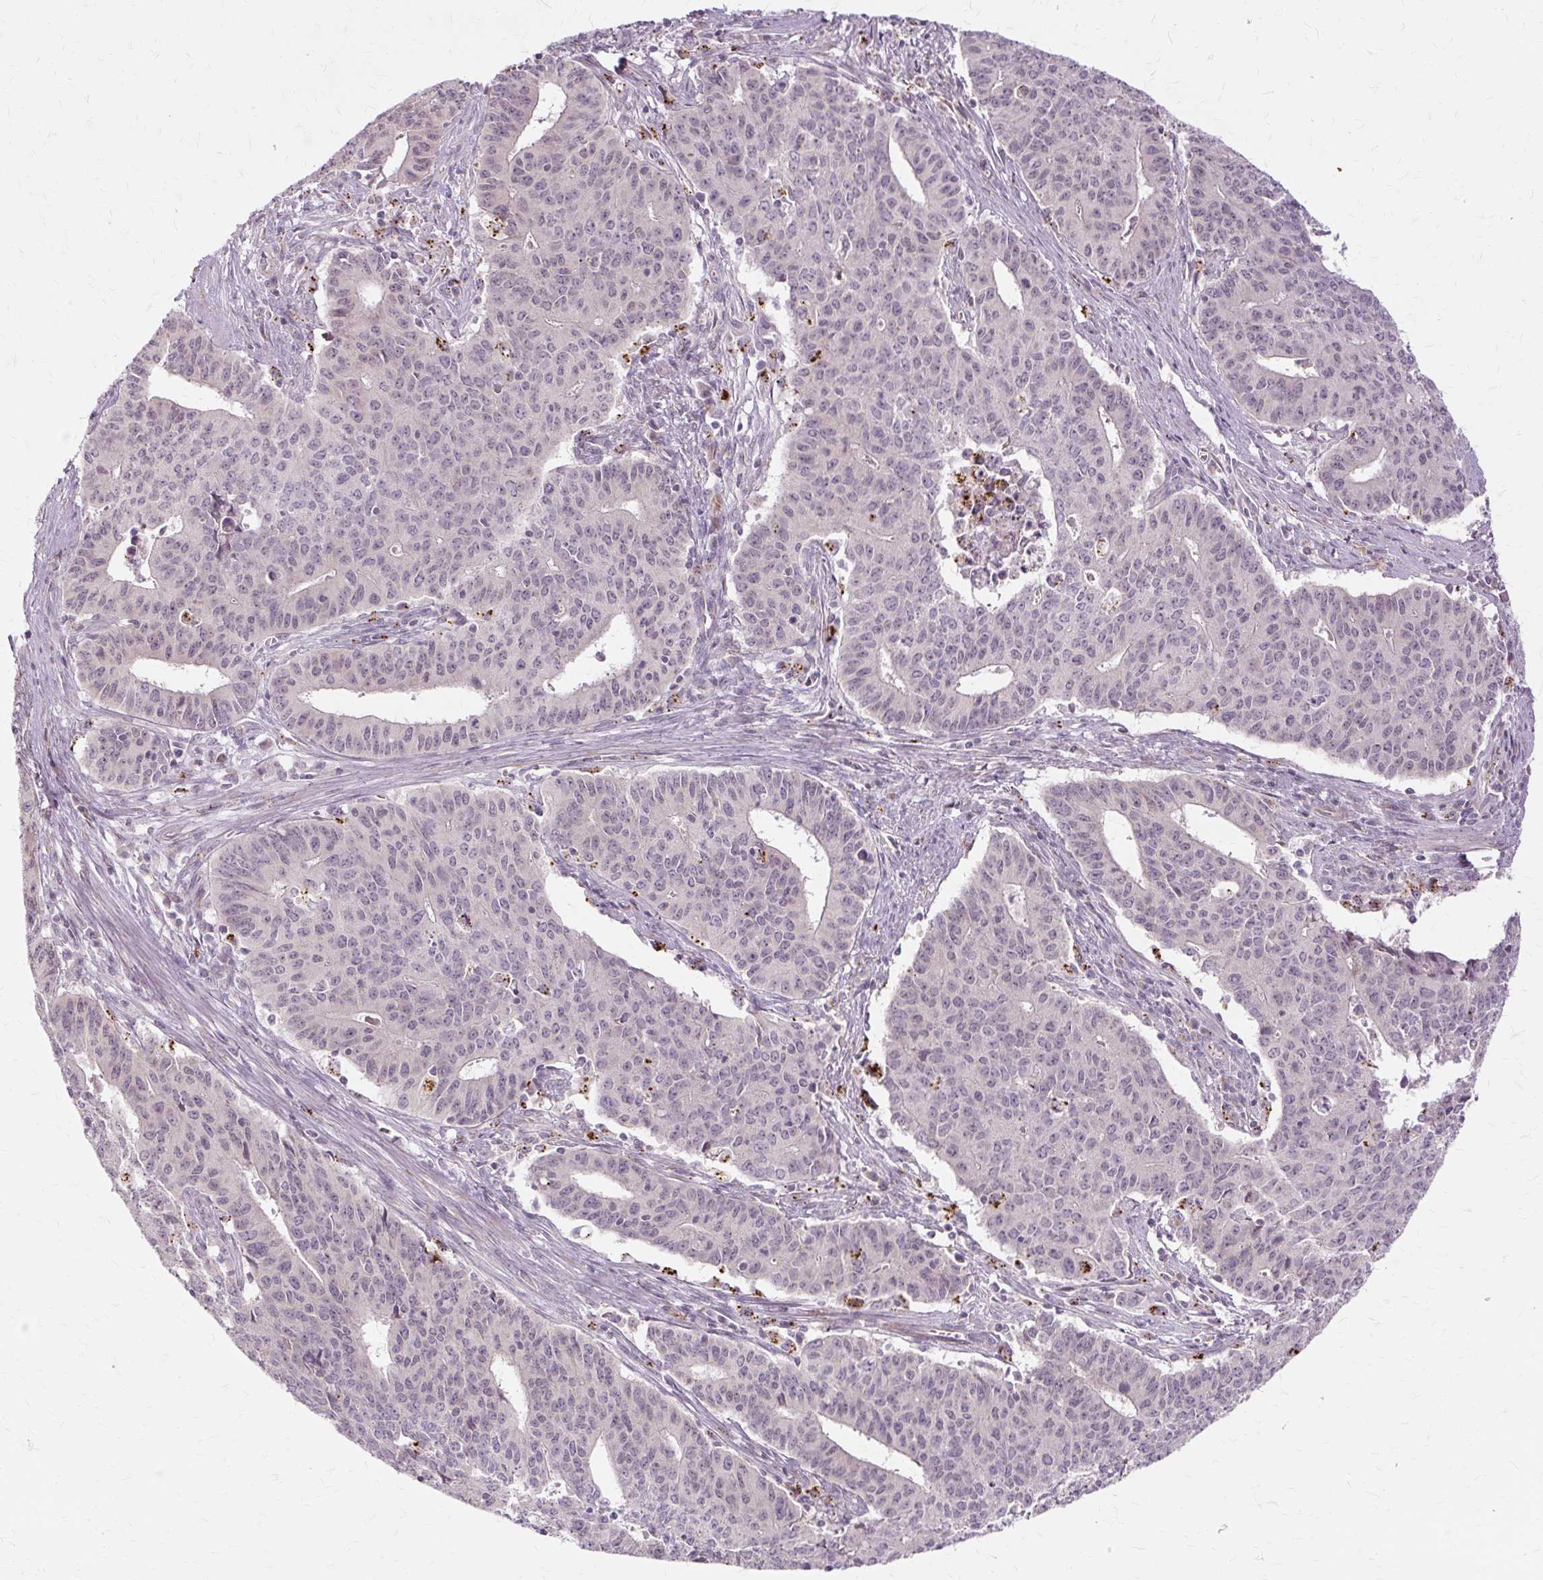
{"staining": {"intensity": "negative", "quantity": "none", "location": "none"}, "tissue": "endometrial cancer", "cell_type": "Tumor cells", "image_type": "cancer", "snomed": [{"axis": "morphology", "description": "Adenocarcinoma, NOS"}, {"axis": "topography", "description": "Endometrium"}], "caption": "Immunohistochemical staining of adenocarcinoma (endometrial) demonstrates no significant staining in tumor cells.", "gene": "MMACHC", "patient": {"sex": "female", "age": 59}}